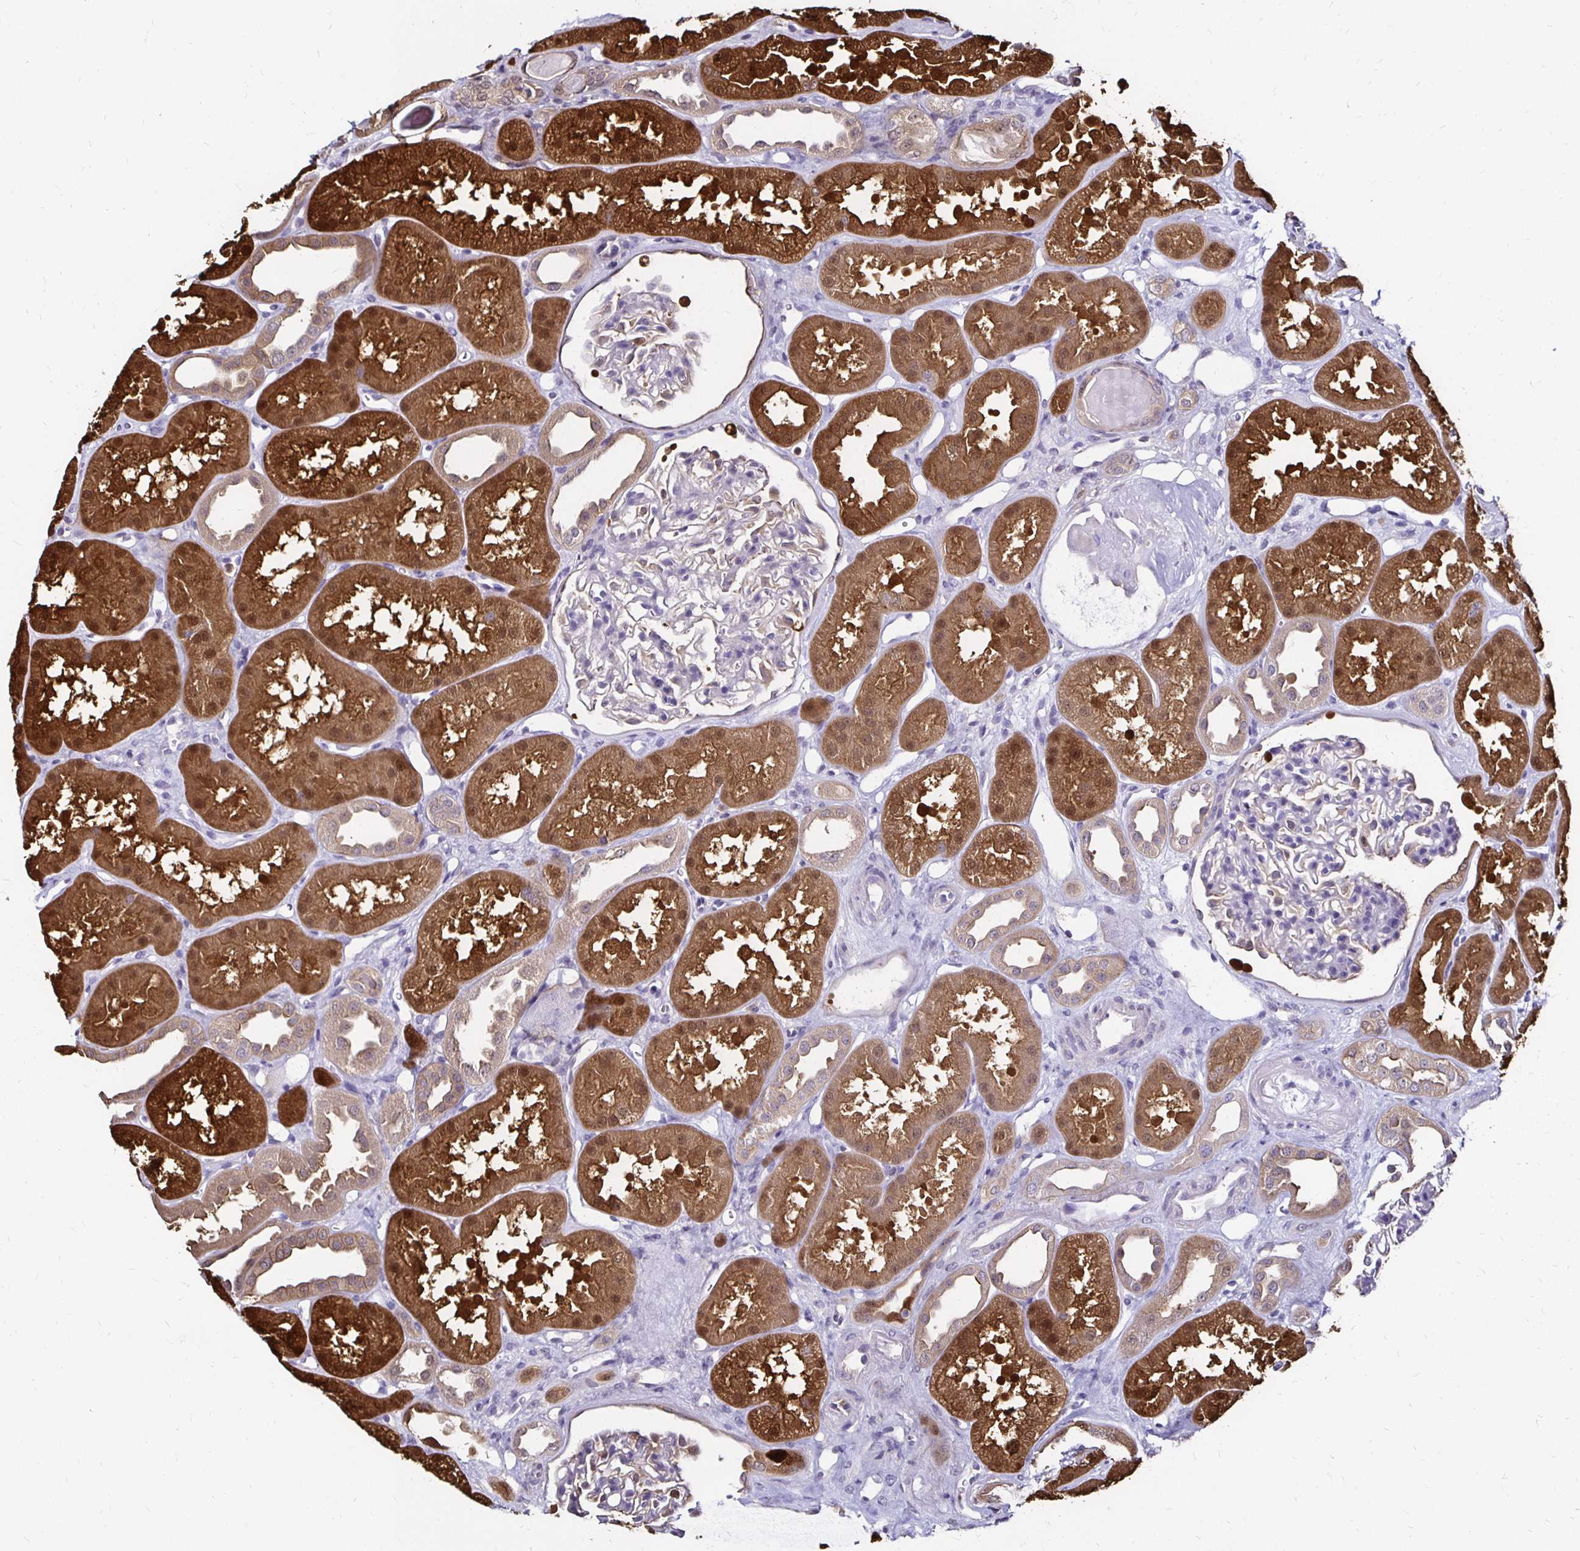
{"staining": {"intensity": "weak", "quantity": "<25%", "location": "cytoplasmic/membranous"}, "tissue": "kidney", "cell_type": "Cells in glomeruli", "image_type": "normal", "snomed": [{"axis": "morphology", "description": "Normal tissue, NOS"}, {"axis": "topography", "description": "Kidney"}], "caption": "The image displays no significant staining in cells in glomeruli of kidney. (Stains: DAB (3,3'-diaminobenzidine) IHC with hematoxylin counter stain, Microscopy: brightfield microscopy at high magnification).", "gene": "TXN", "patient": {"sex": "male", "age": 61}}